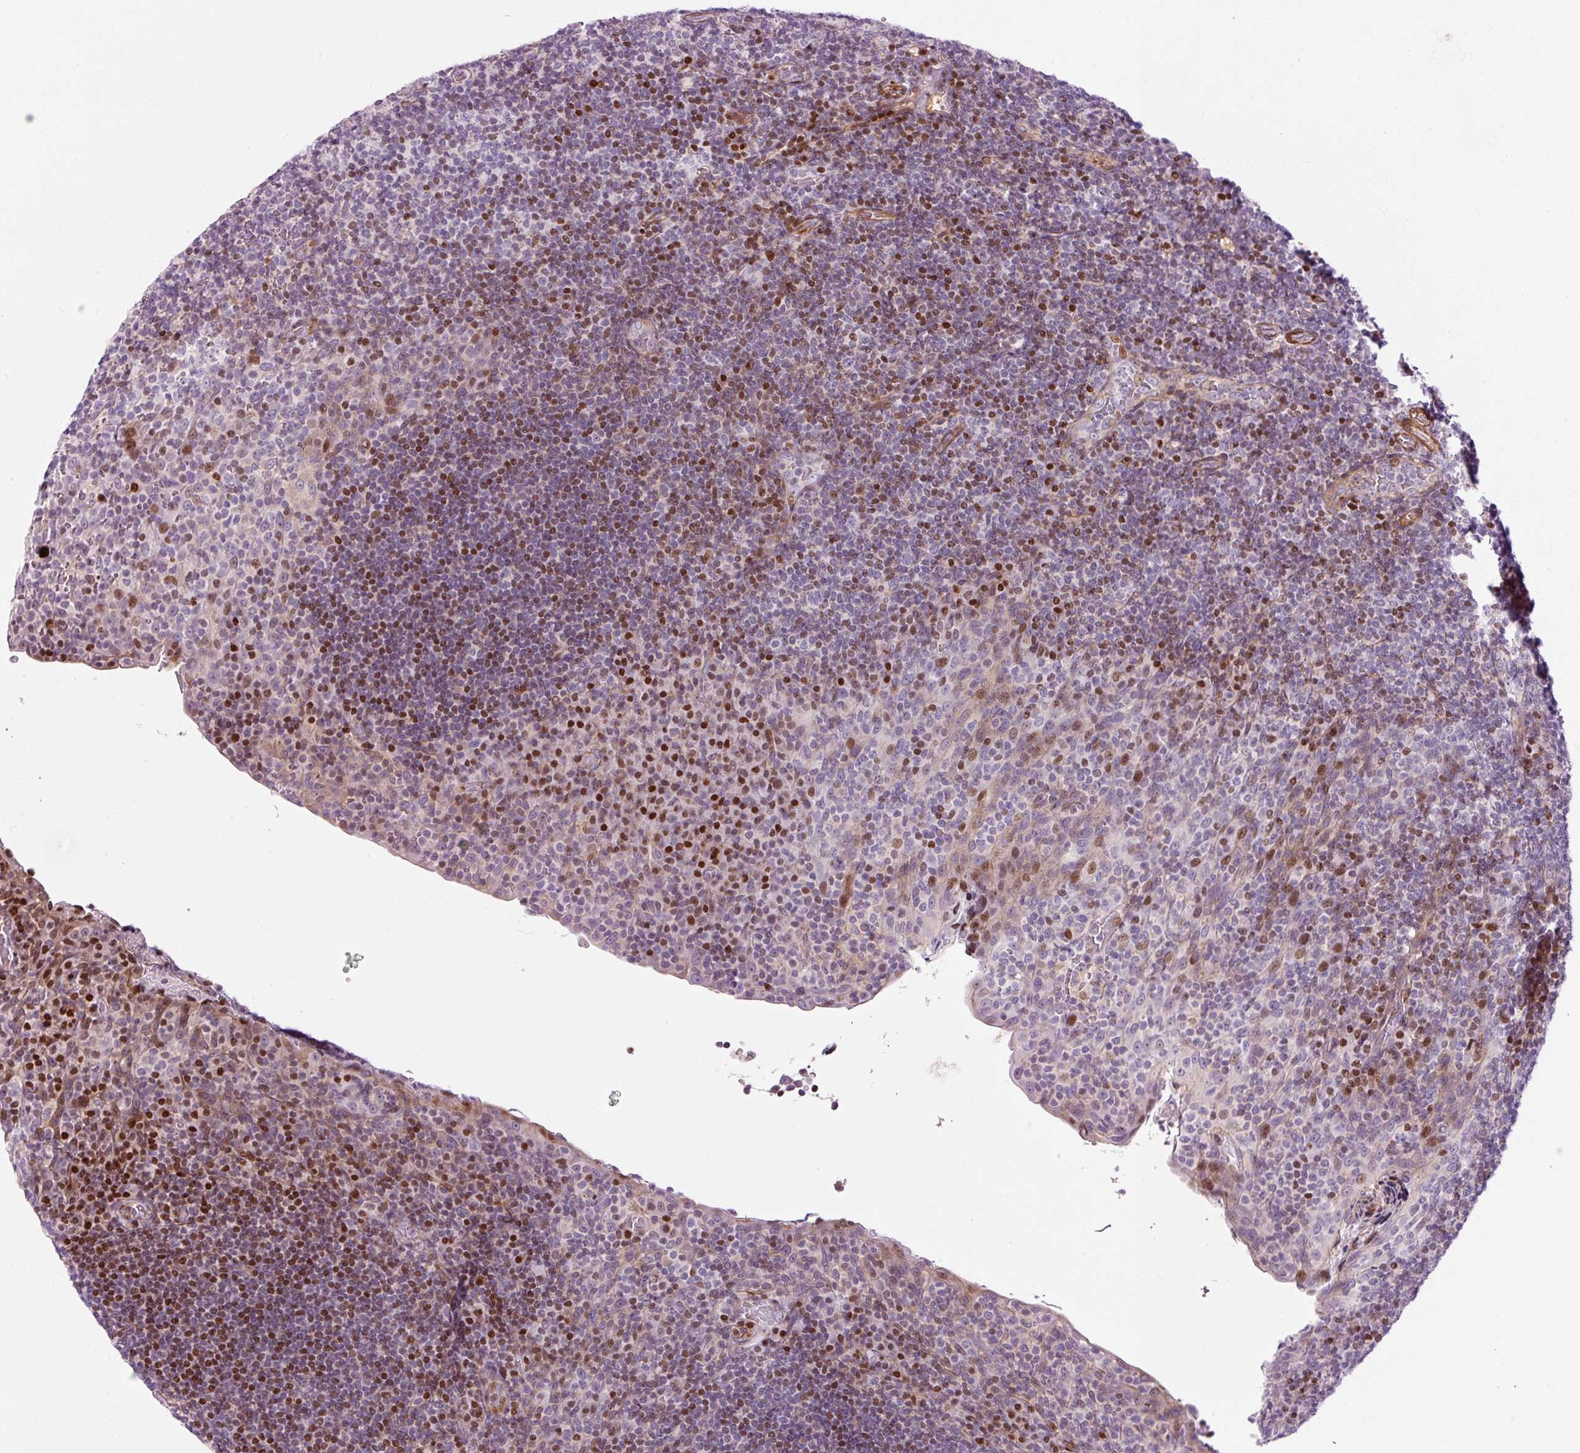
{"staining": {"intensity": "negative", "quantity": "none", "location": "none"}, "tissue": "tonsil", "cell_type": "Germinal center cells", "image_type": "normal", "snomed": [{"axis": "morphology", "description": "Normal tissue, NOS"}, {"axis": "topography", "description": "Tonsil"}], "caption": "This is a image of immunohistochemistry staining of normal tonsil, which shows no expression in germinal center cells.", "gene": "ANKRD20A1", "patient": {"sex": "male", "age": 17}}